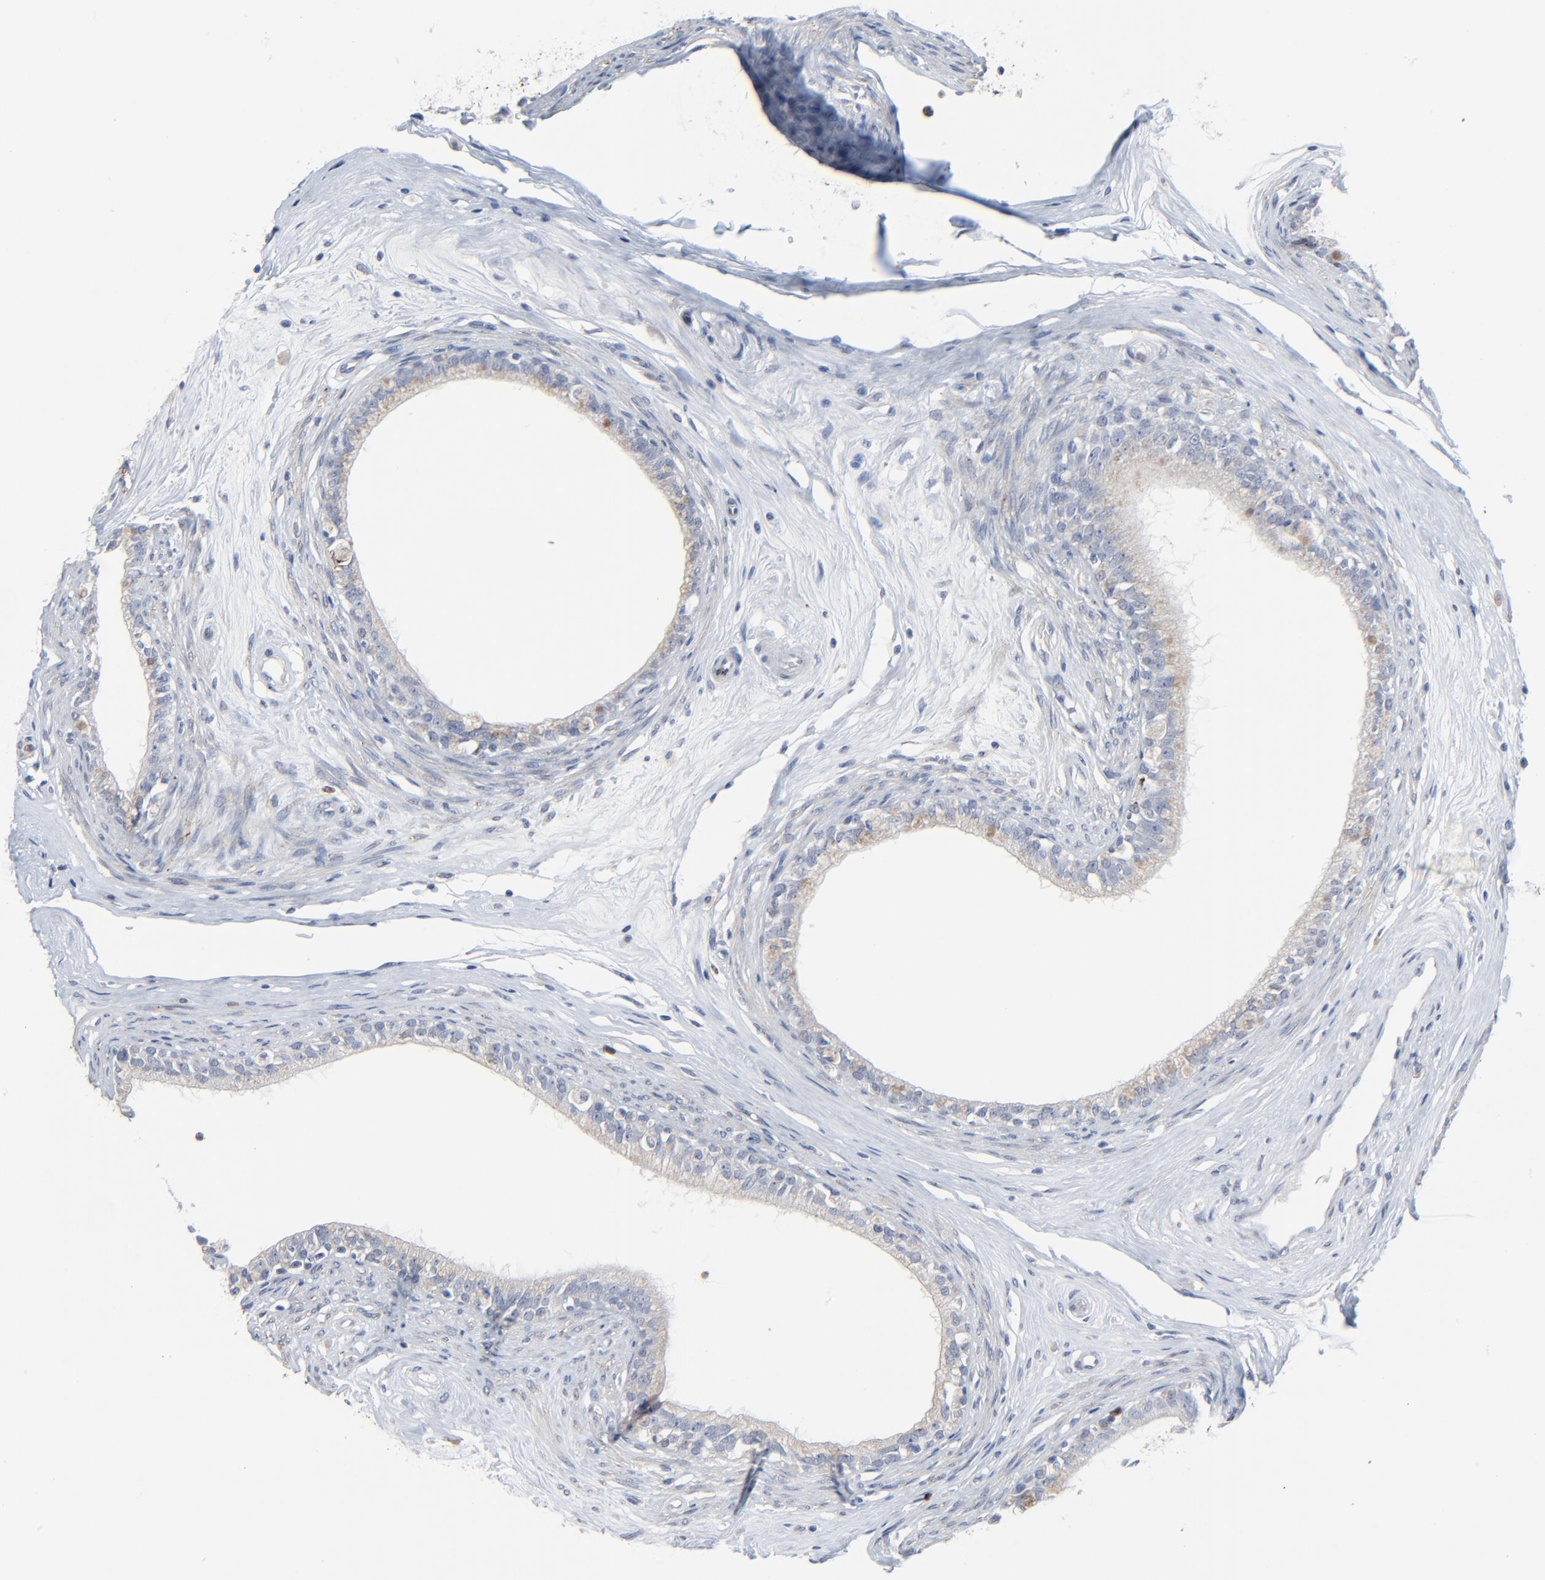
{"staining": {"intensity": "negative", "quantity": "none", "location": "none"}, "tissue": "epididymis", "cell_type": "Glandular cells", "image_type": "normal", "snomed": [{"axis": "morphology", "description": "Normal tissue, NOS"}, {"axis": "morphology", "description": "Inflammation, NOS"}, {"axis": "topography", "description": "Epididymis"}], "caption": "Immunohistochemistry (IHC) histopathology image of benign human epididymis stained for a protein (brown), which shows no positivity in glandular cells.", "gene": "BIRC3", "patient": {"sex": "male", "age": 84}}